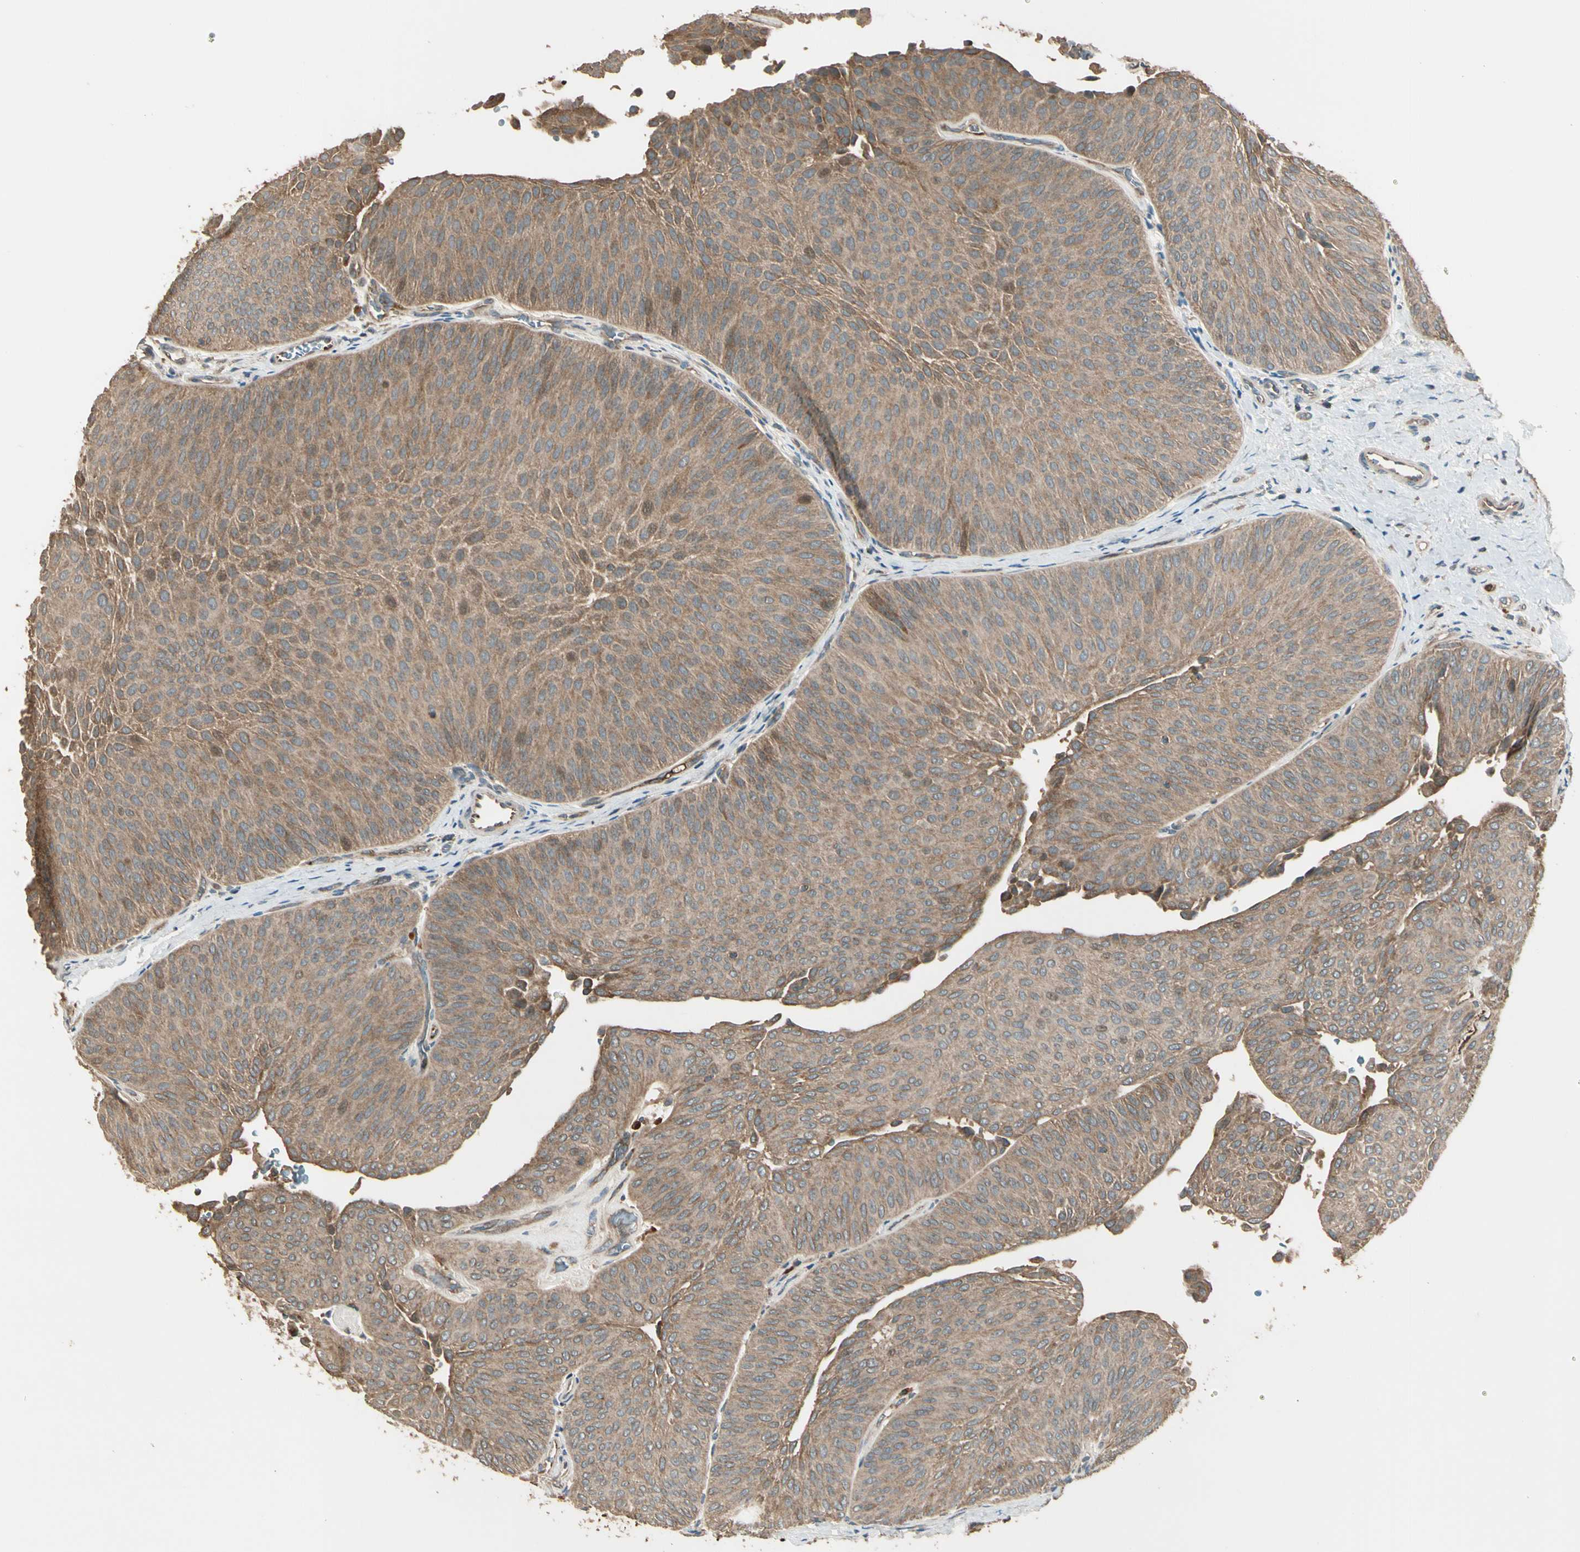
{"staining": {"intensity": "moderate", "quantity": ">75%", "location": "cytoplasmic/membranous"}, "tissue": "urothelial cancer", "cell_type": "Tumor cells", "image_type": "cancer", "snomed": [{"axis": "morphology", "description": "Urothelial carcinoma, Low grade"}, {"axis": "topography", "description": "Urinary bladder"}], "caption": "About >75% of tumor cells in human urothelial cancer demonstrate moderate cytoplasmic/membranous protein expression as visualized by brown immunohistochemical staining.", "gene": "STX11", "patient": {"sex": "female", "age": 60}}